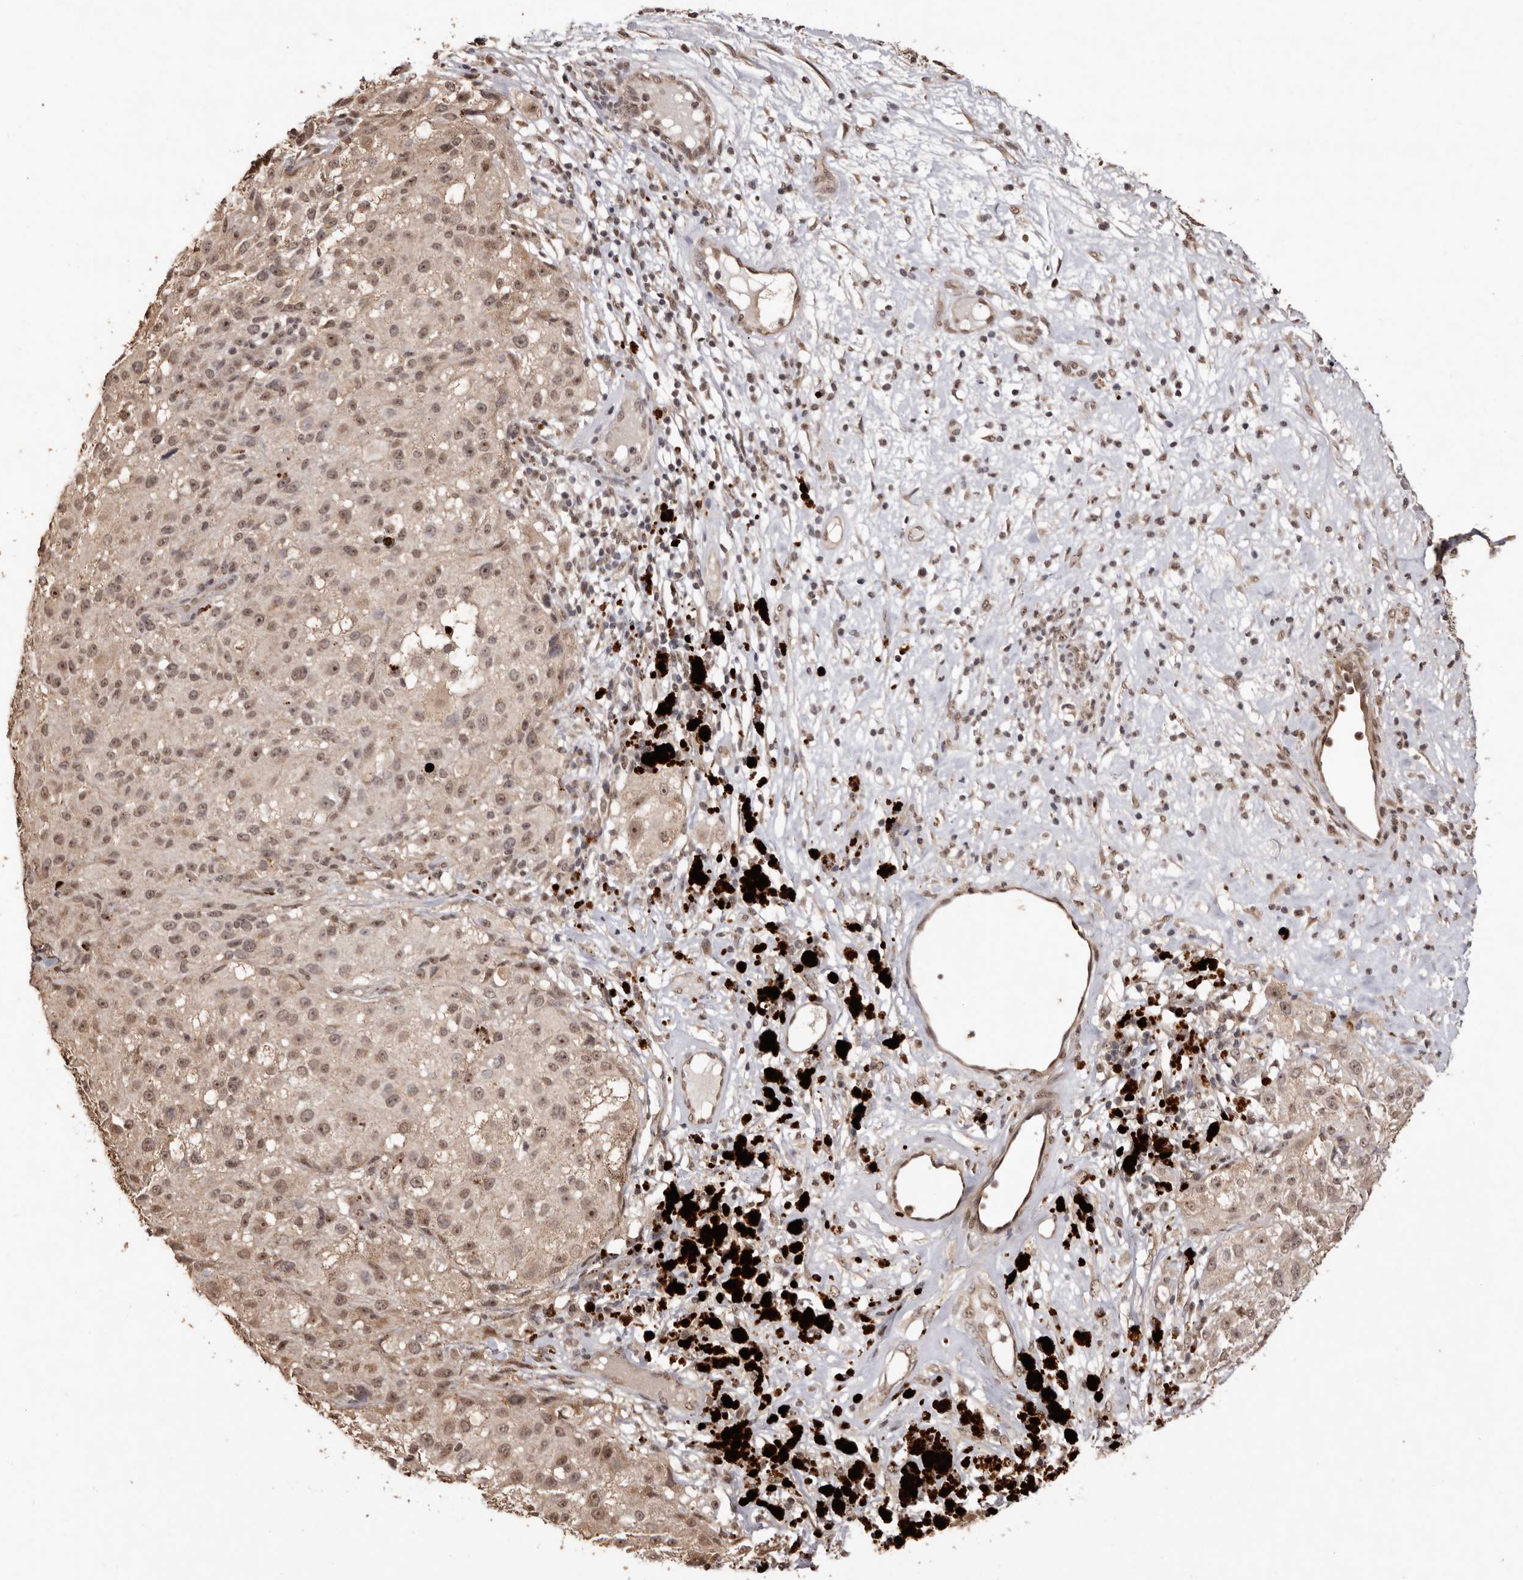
{"staining": {"intensity": "weak", "quantity": ">75%", "location": "cytoplasmic/membranous,nuclear"}, "tissue": "melanoma", "cell_type": "Tumor cells", "image_type": "cancer", "snomed": [{"axis": "morphology", "description": "Necrosis, NOS"}, {"axis": "morphology", "description": "Malignant melanoma, NOS"}, {"axis": "topography", "description": "Skin"}], "caption": "The micrograph displays immunohistochemical staining of melanoma. There is weak cytoplasmic/membranous and nuclear positivity is appreciated in about >75% of tumor cells. The staining was performed using DAB (3,3'-diaminobenzidine) to visualize the protein expression in brown, while the nuclei were stained in blue with hematoxylin (Magnification: 20x).", "gene": "NOTCH1", "patient": {"sex": "female", "age": 87}}